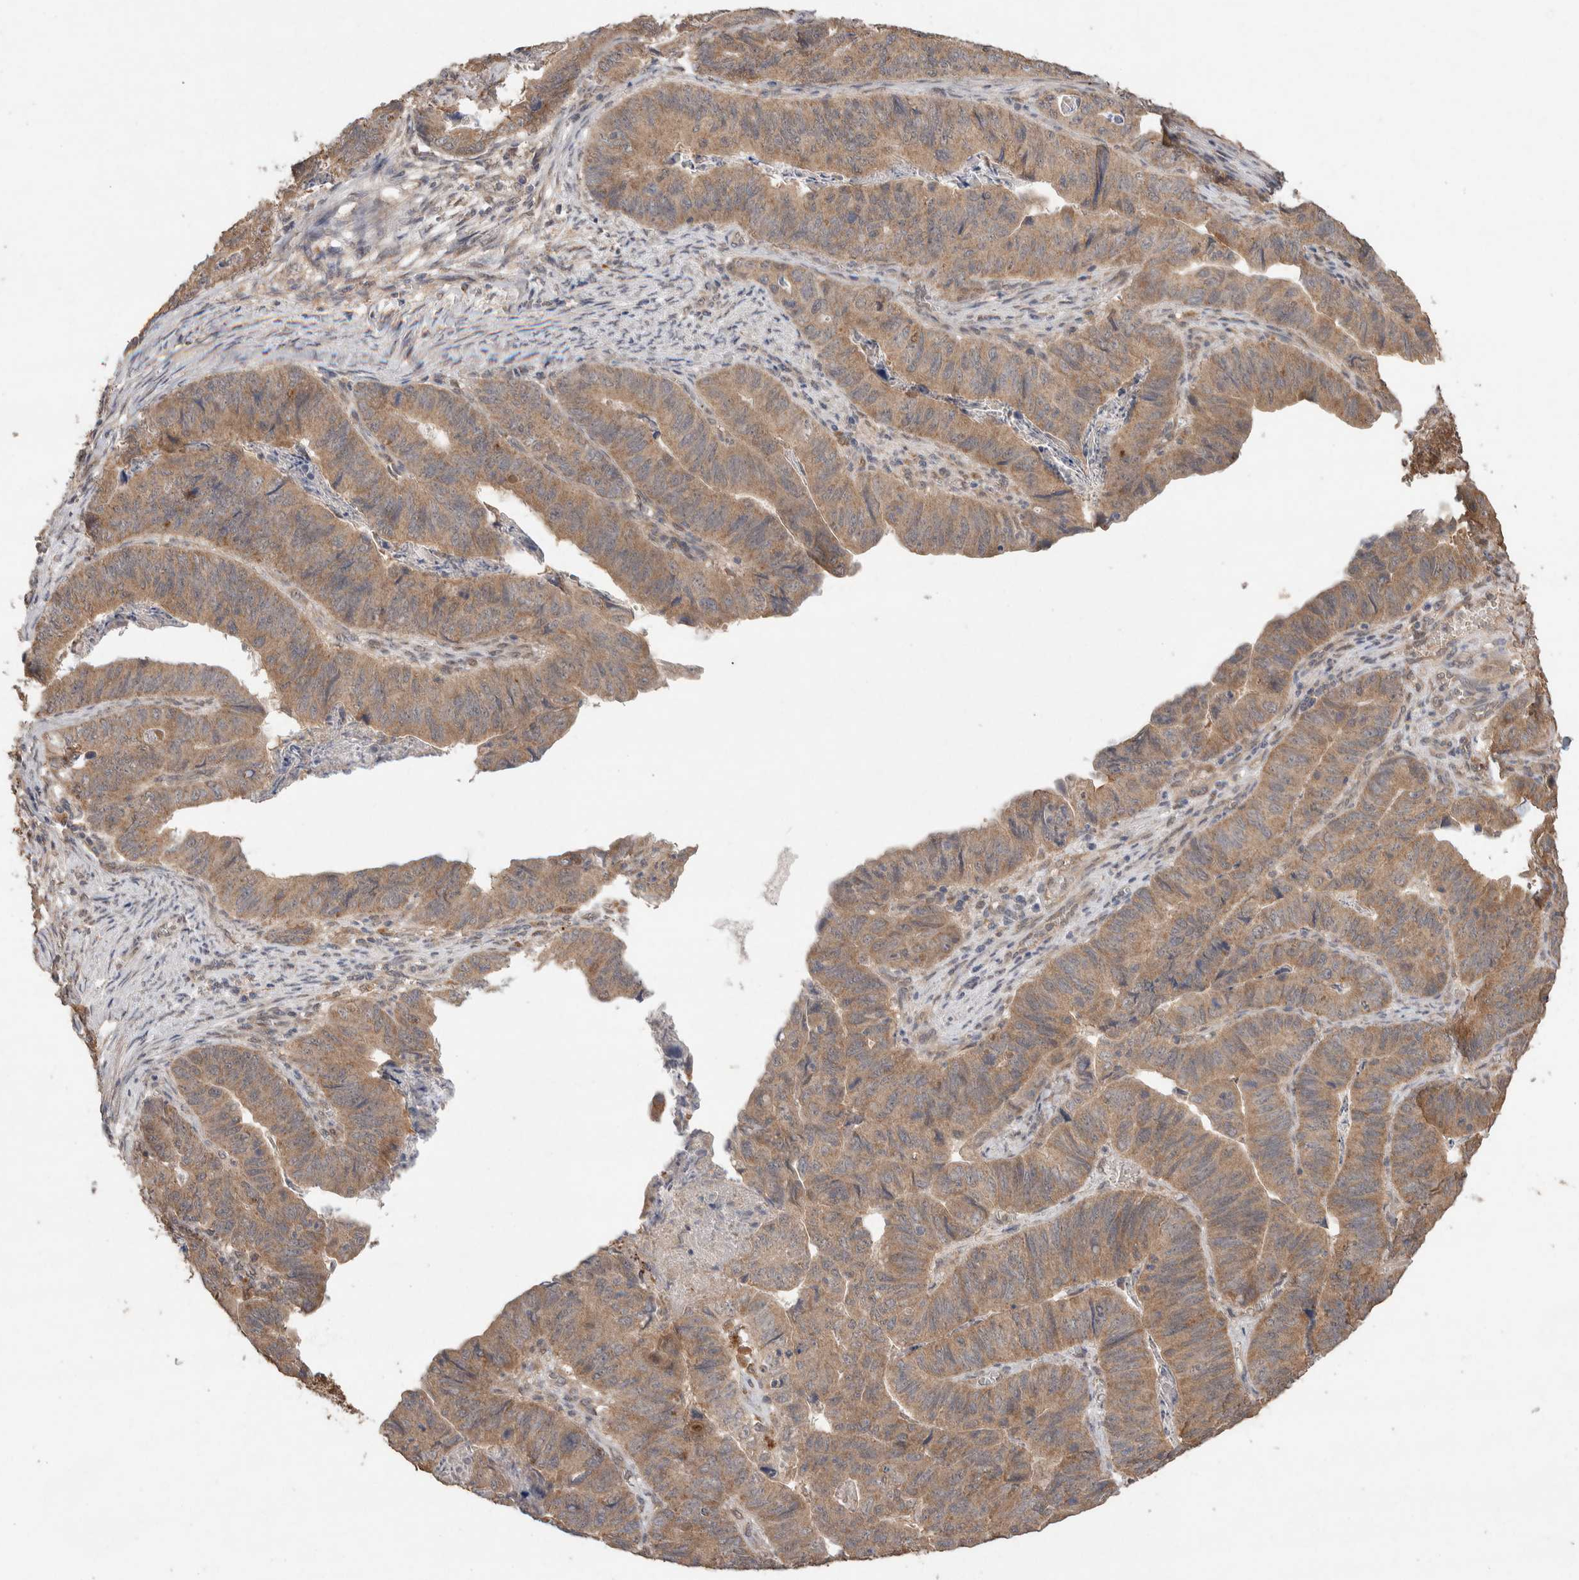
{"staining": {"intensity": "moderate", "quantity": ">75%", "location": "cytoplasmic/membranous"}, "tissue": "stomach cancer", "cell_type": "Tumor cells", "image_type": "cancer", "snomed": [{"axis": "morphology", "description": "Adenocarcinoma, NOS"}, {"axis": "topography", "description": "Stomach, lower"}], "caption": "Adenocarcinoma (stomach) stained with DAB (3,3'-diaminobenzidine) immunohistochemistry (IHC) exhibits medium levels of moderate cytoplasmic/membranous positivity in approximately >75% of tumor cells.", "gene": "KCNJ5", "patient": {"sex": "male", "age": 77}}